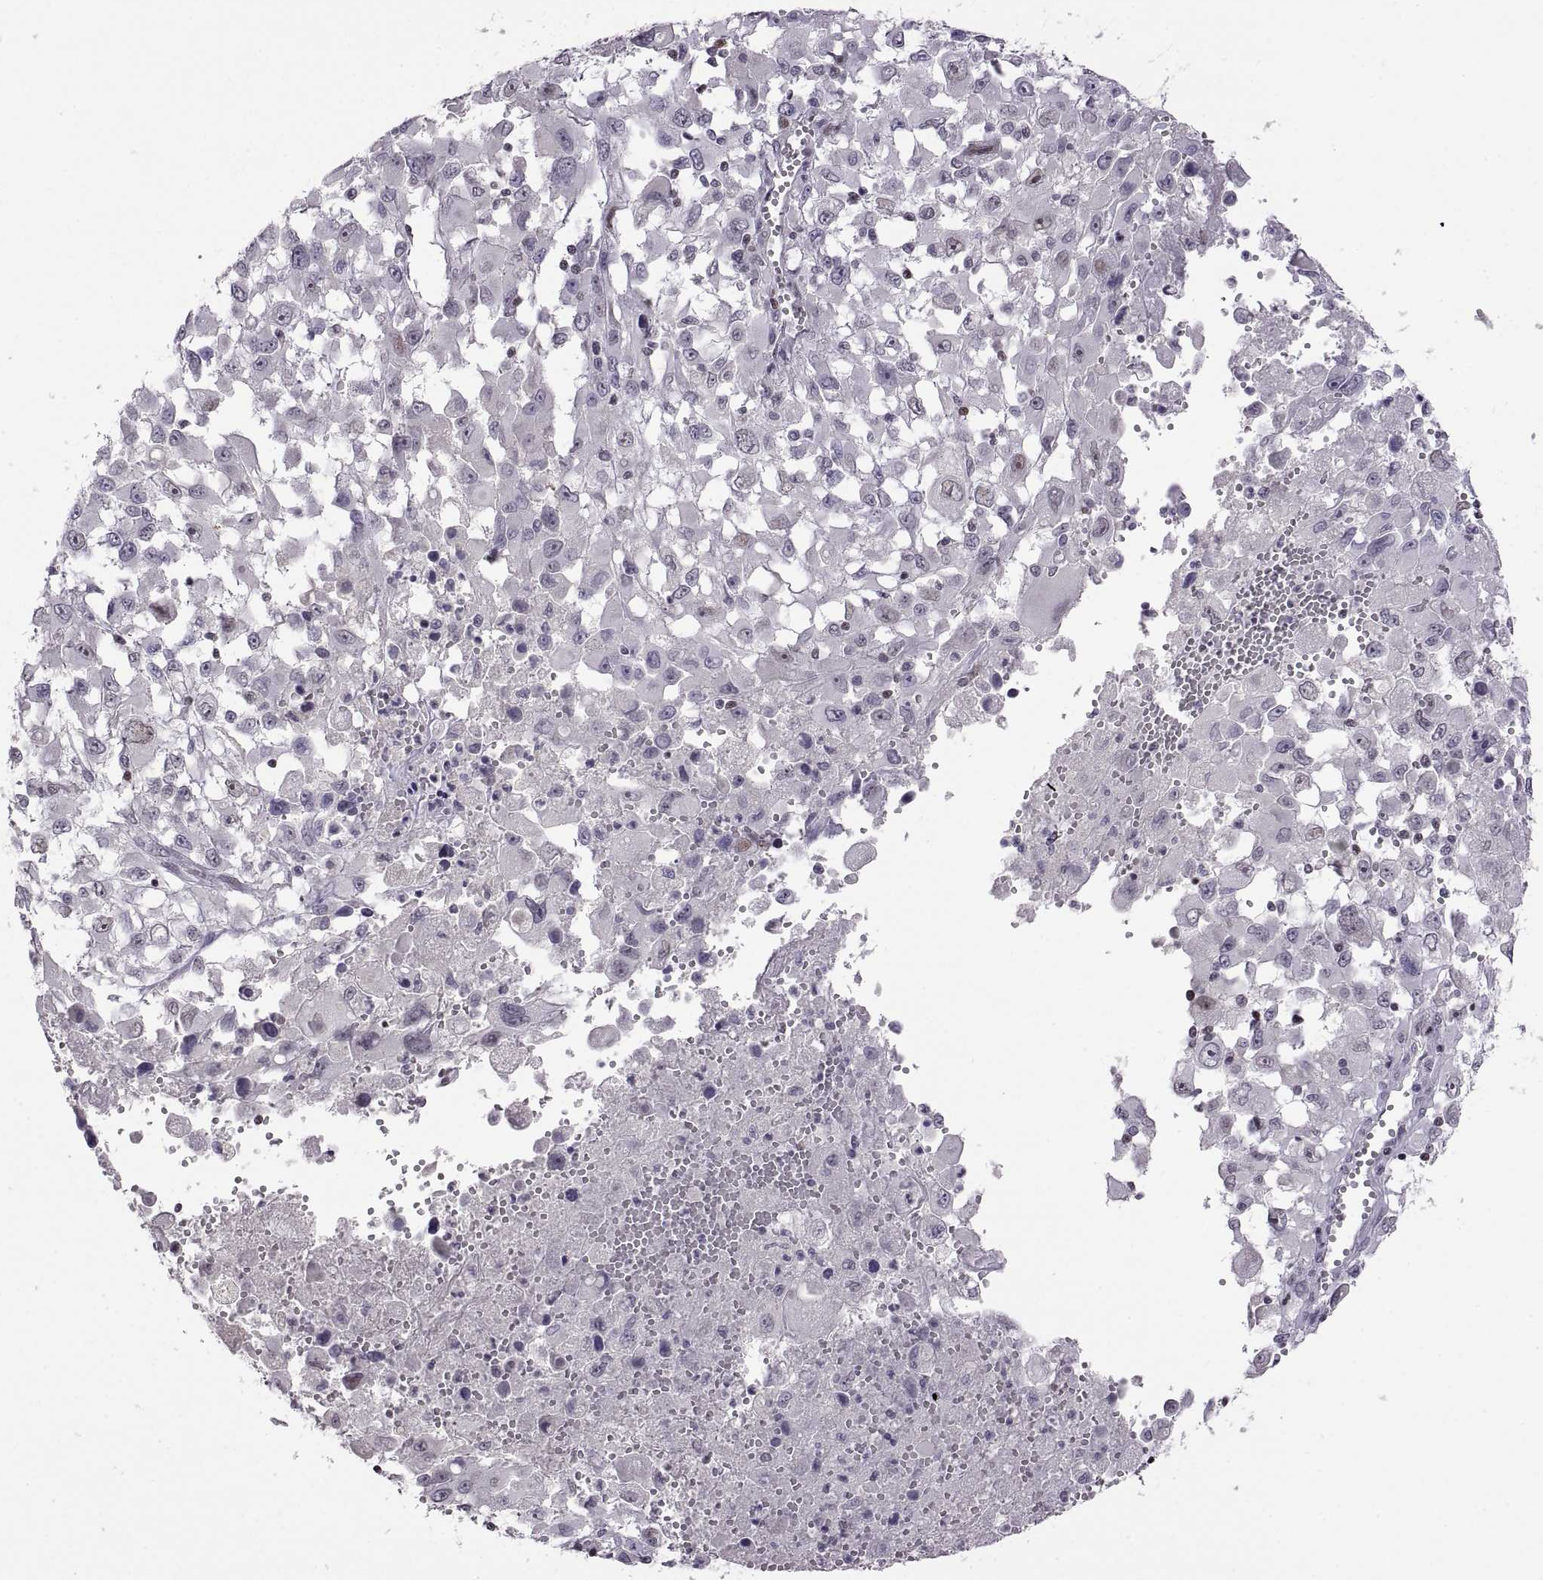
{"staining": {"intensity": "negative", "quantity": "none", "location": "none"}, "tissue": "melanoma", "cell_type": "Tumor cells", "image_type": "cancer", "snomed": [{"axis": "morphology", "description": "Malignant melanoma, Metastatic site"}, {"axis": "topography", "description": "Soft tissue"}], "caption": "Micrograph shows no significant protein expression in tumor cells of malignant melanoma (metastatic site).", "gene": "NEK2", "patient": {"sex": "male", "age": 50}}